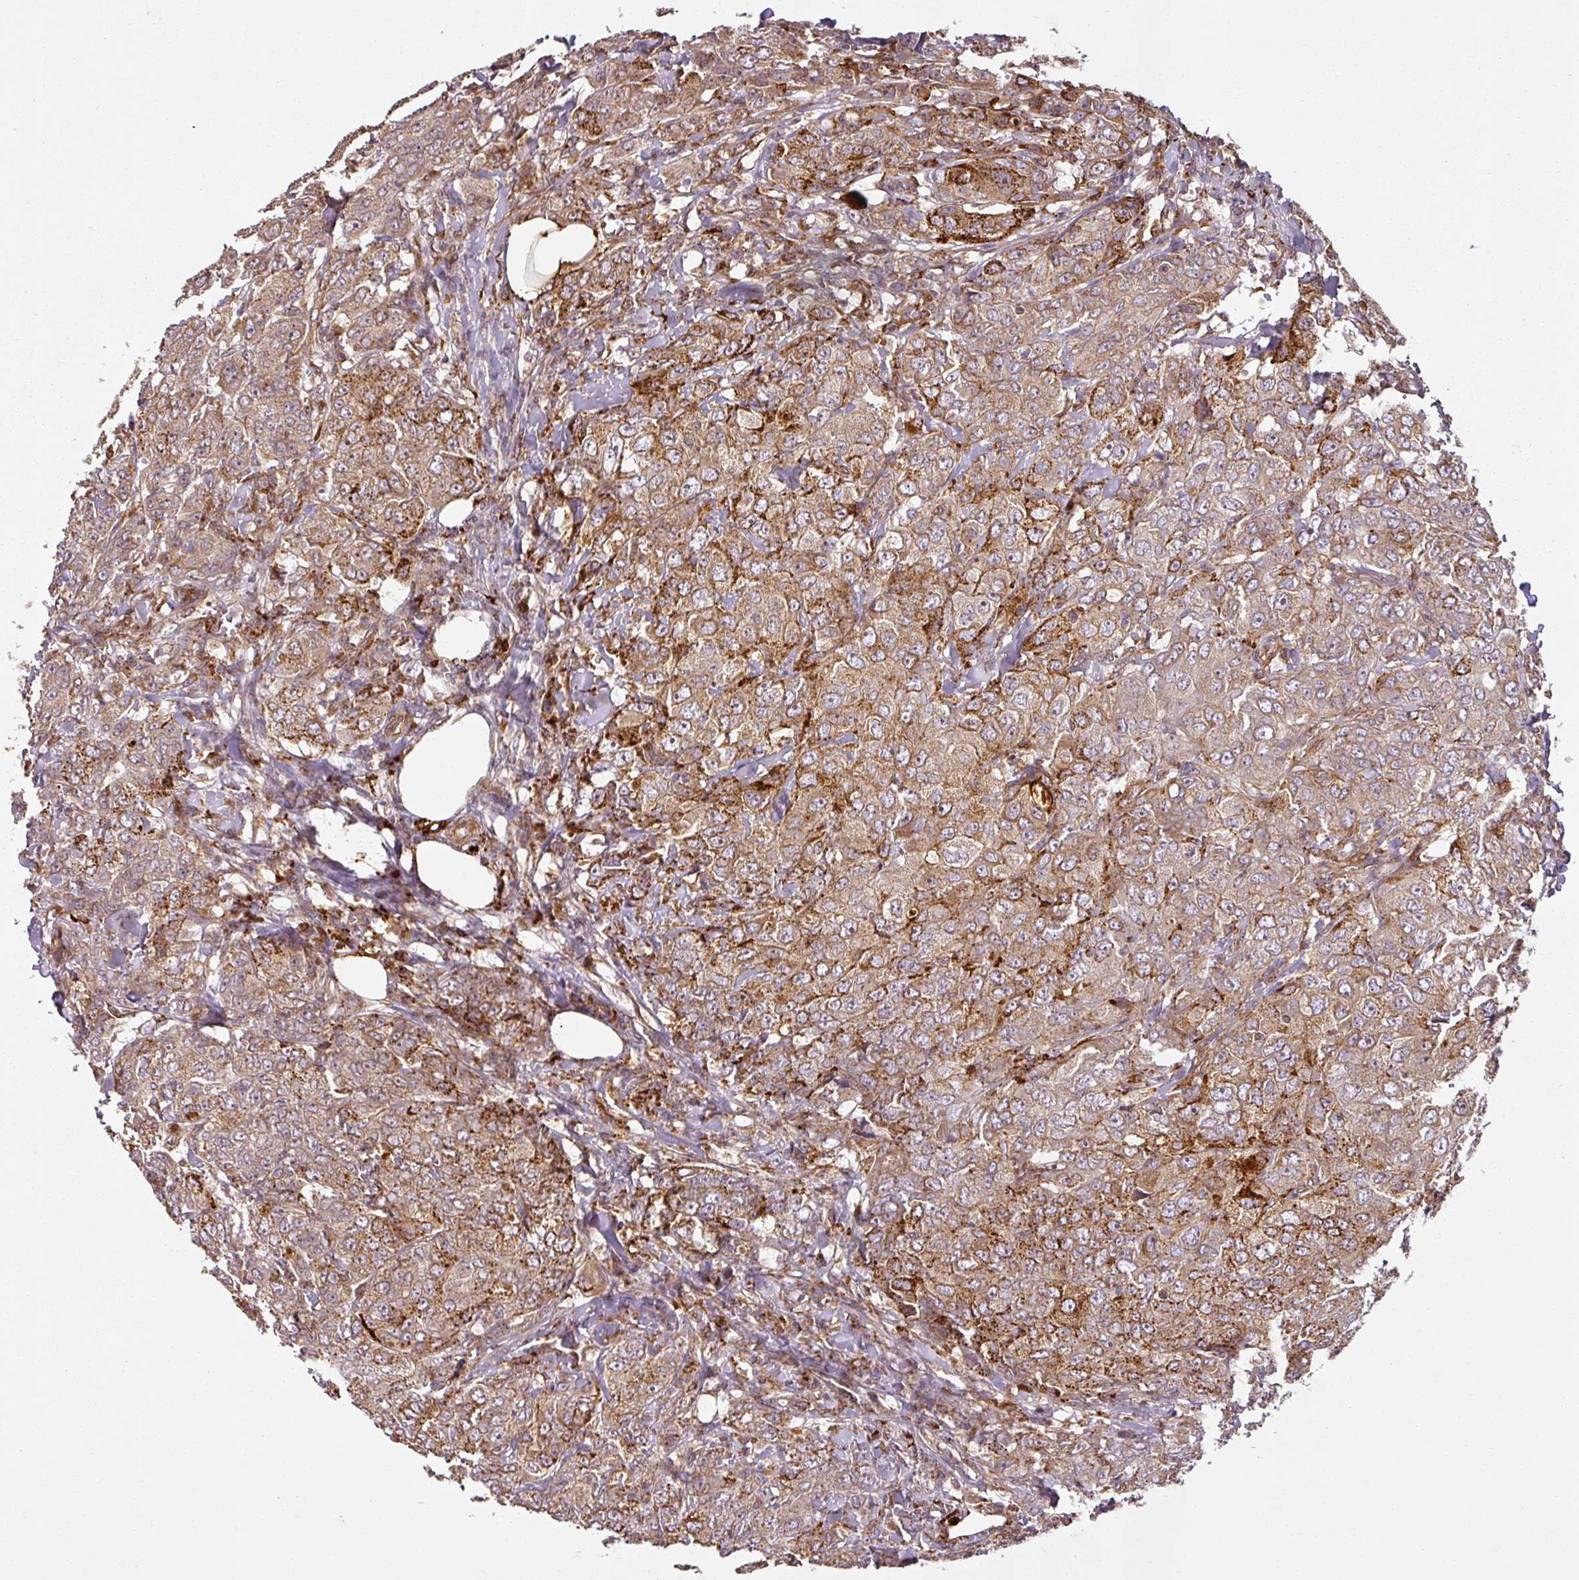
{"staining": {"intensity": "moderate", "quantity": ">75%", "location": "cytoplasmic/membranous"}, "tissue": "breast cancer", "cell_type": "Tumor cells", "image_type": "cancer", "snomed": [{"axis": "morphology", "description": "Duct carcinoma"}, {"axis": "topography", "description": "Breast"}], "caption": "Immunohistochemical staining of human breast cancer (intraductal carcinoma) exhibits medium levels of moderate cytoplasmic/membranous protein positivity in approximately >75% of tumor cells. The protein is stained brown, and the nuclei are stained in blue (DAB (3,3'-diaminobenzidine) IHC with brightfield microscopy, high magnification).", "gene": "DIMT1", "patient": {"sex": "female", "age": 43}}